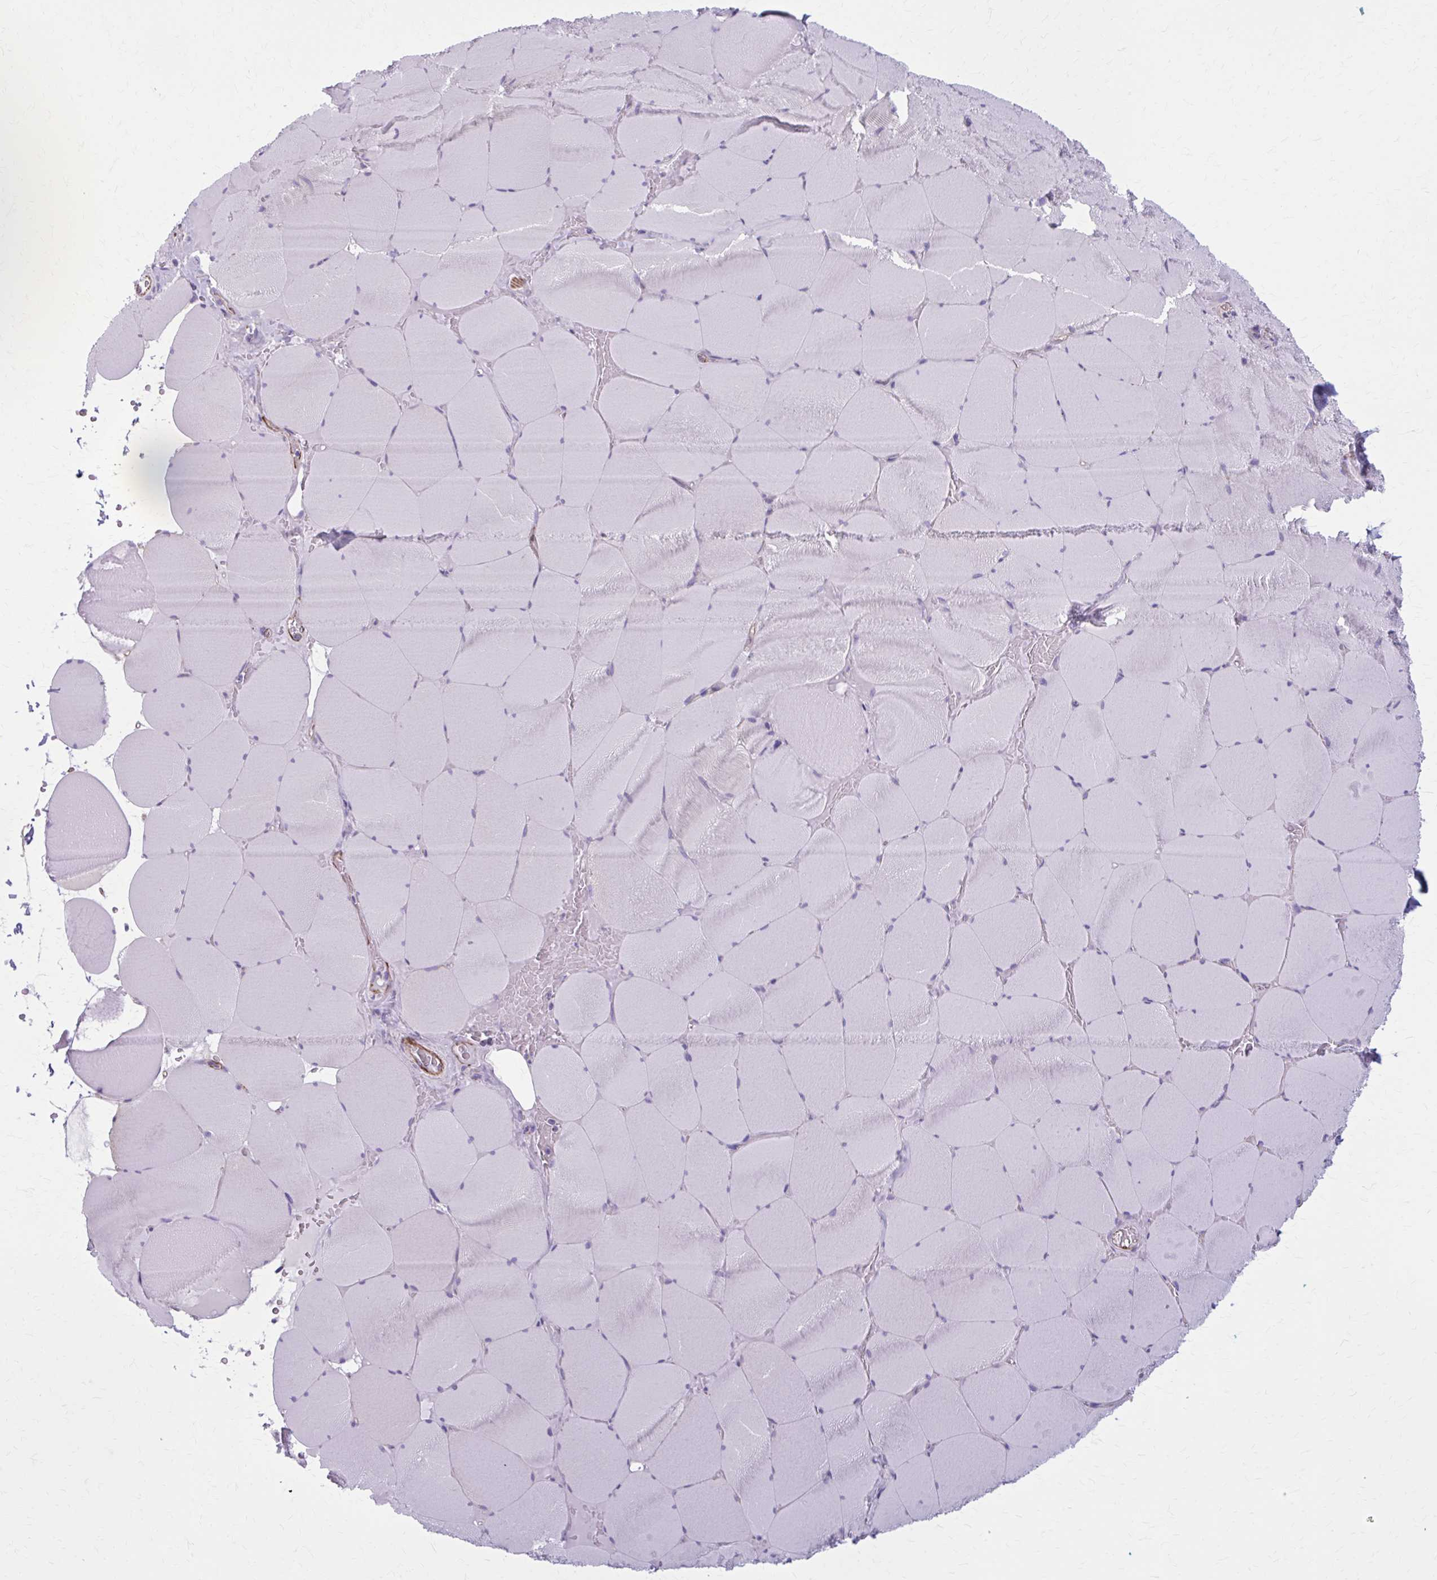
{"staining": {"intensity": "negative", "quantity": "none", "location": "none"}, "tissue": "skeletal muscle", "cell_type": "Myocytes", "image_type": "normal", "snomed": [{"axis": "morphology", "description": "Normal tissue, NOS"}, {"axis": "topography", "description": "Skeletal muscle"}, {"axis": "topography", "description": "Head-Neck"}], "caption": "Protein analysis of normal skeletal muscle displays no significant staining in myocytes.", "gene": "ZDHHC7", "patient": {"sex": "male", "age": 66}}